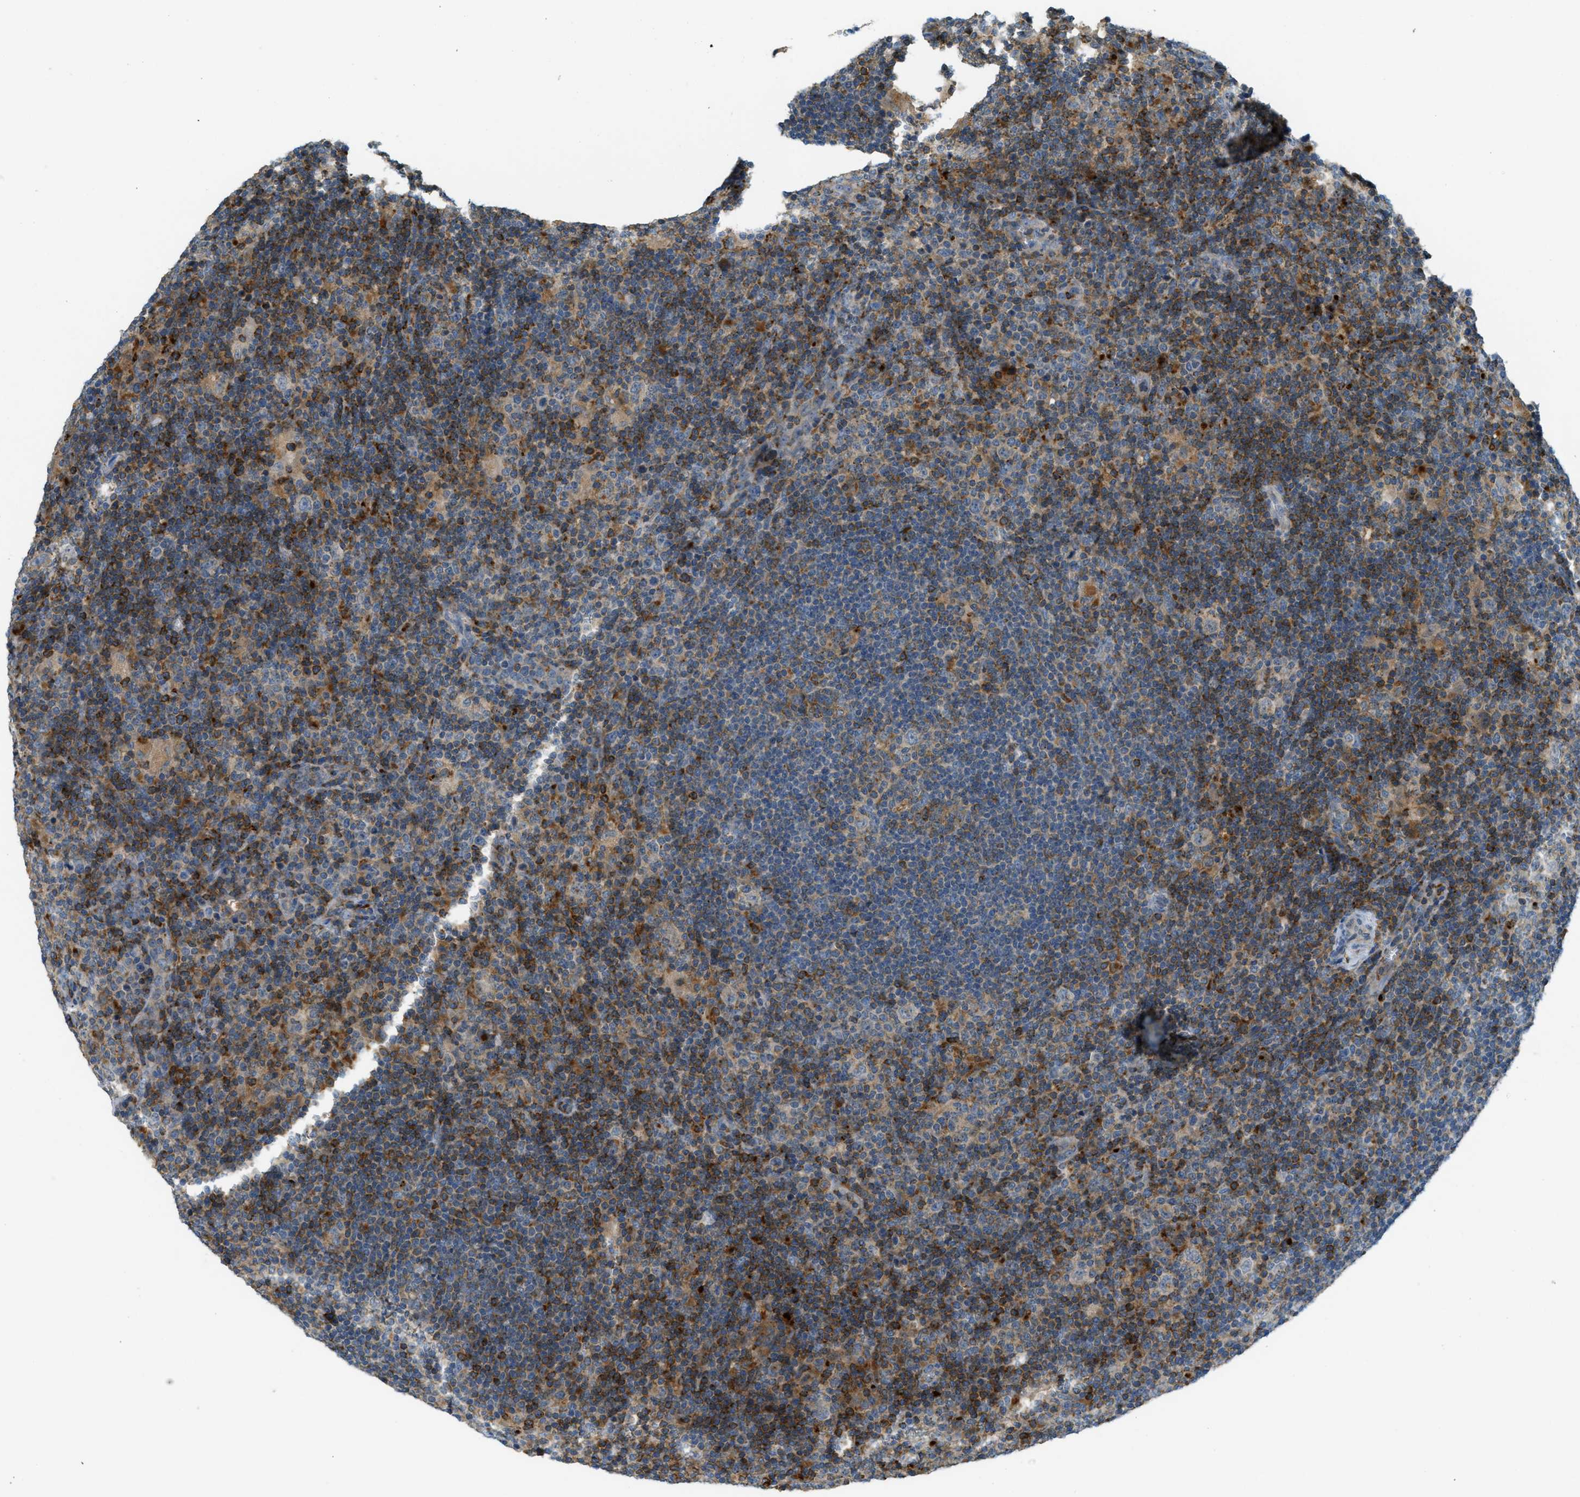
{"staining": {"intensity": "weak", "quantity": "<25%", "location": "cytoplasmic/membranous"}, "tissue": "lymphoma", "cell_type": "Tumor cells", "image_type": "cancer", "snomed": [{"axis": "morphology", "description": "Hodgkin's disease, NOS"}, {"axis": "topography", "description": "Lymph node"}], "caption": "Micrograph shows no significant protein expression in tumor cells of lymphoma.", "gene": "PLBD2", "patient": {"sex": "female", "age": 57}}